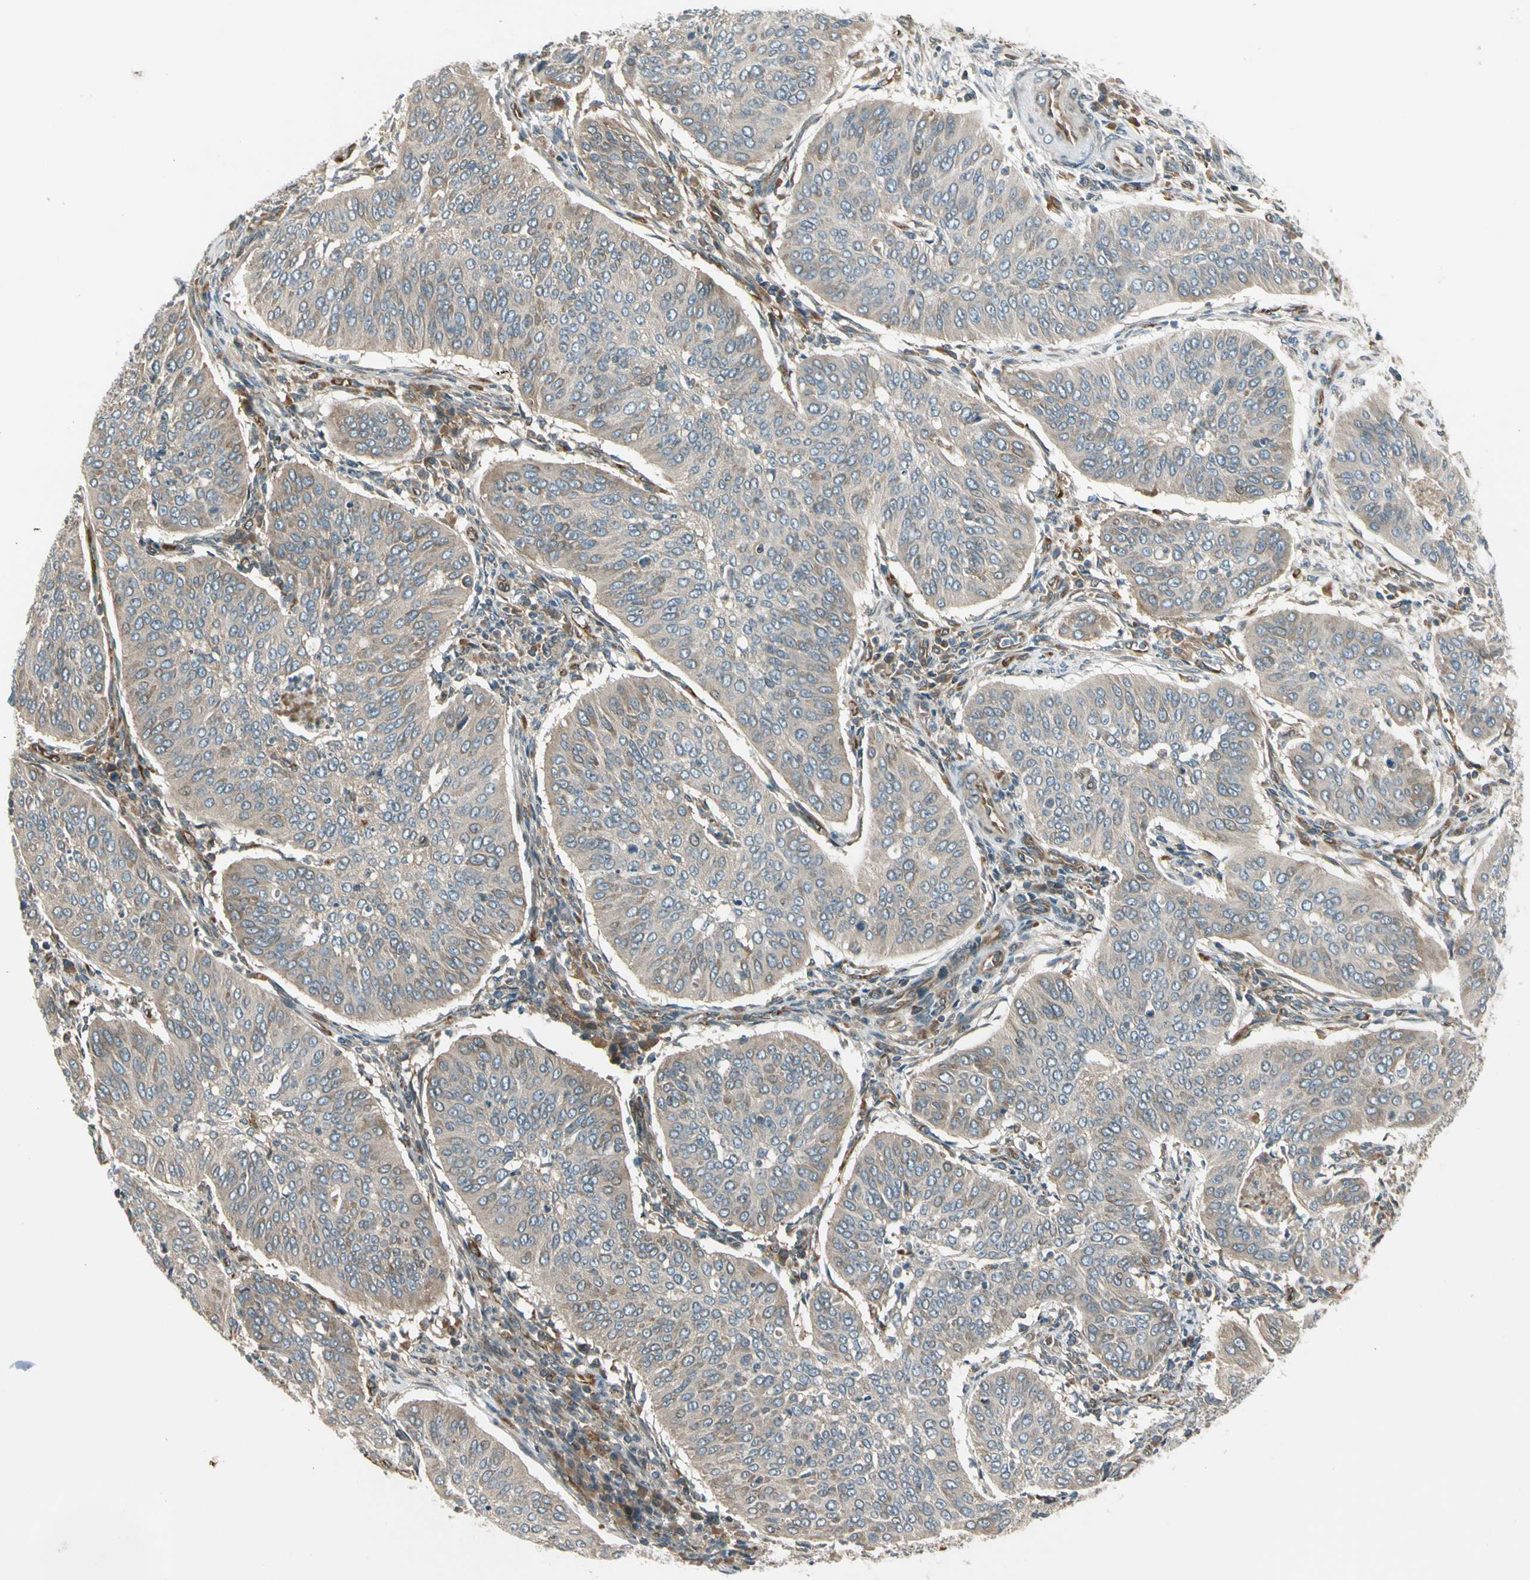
{"staining": {"intensity": "weak", "quantity": "25%-75%", "location": "cytoplasmic/membranous"}, "tissue": "cervical cancer", "cell_type": "Tumor cells", "image_type": "cancer", "snomed": [{"axis": "morphology", "description": "Normal tissue, NOS"}, {"axis": "morphology", "description": "Squamous cell carcinoma, NOS"}, {"axis": "topography", "description": "Cervix"}], "caption": "Human squamous cell carcinoma (cervical) stained with a brown dye shows weak cytoplasmic/membranous positive positivity in about 25%-75% of tumor cells.", "gene": "TRIO", "patient": {"sex": "female", "age": 39}}